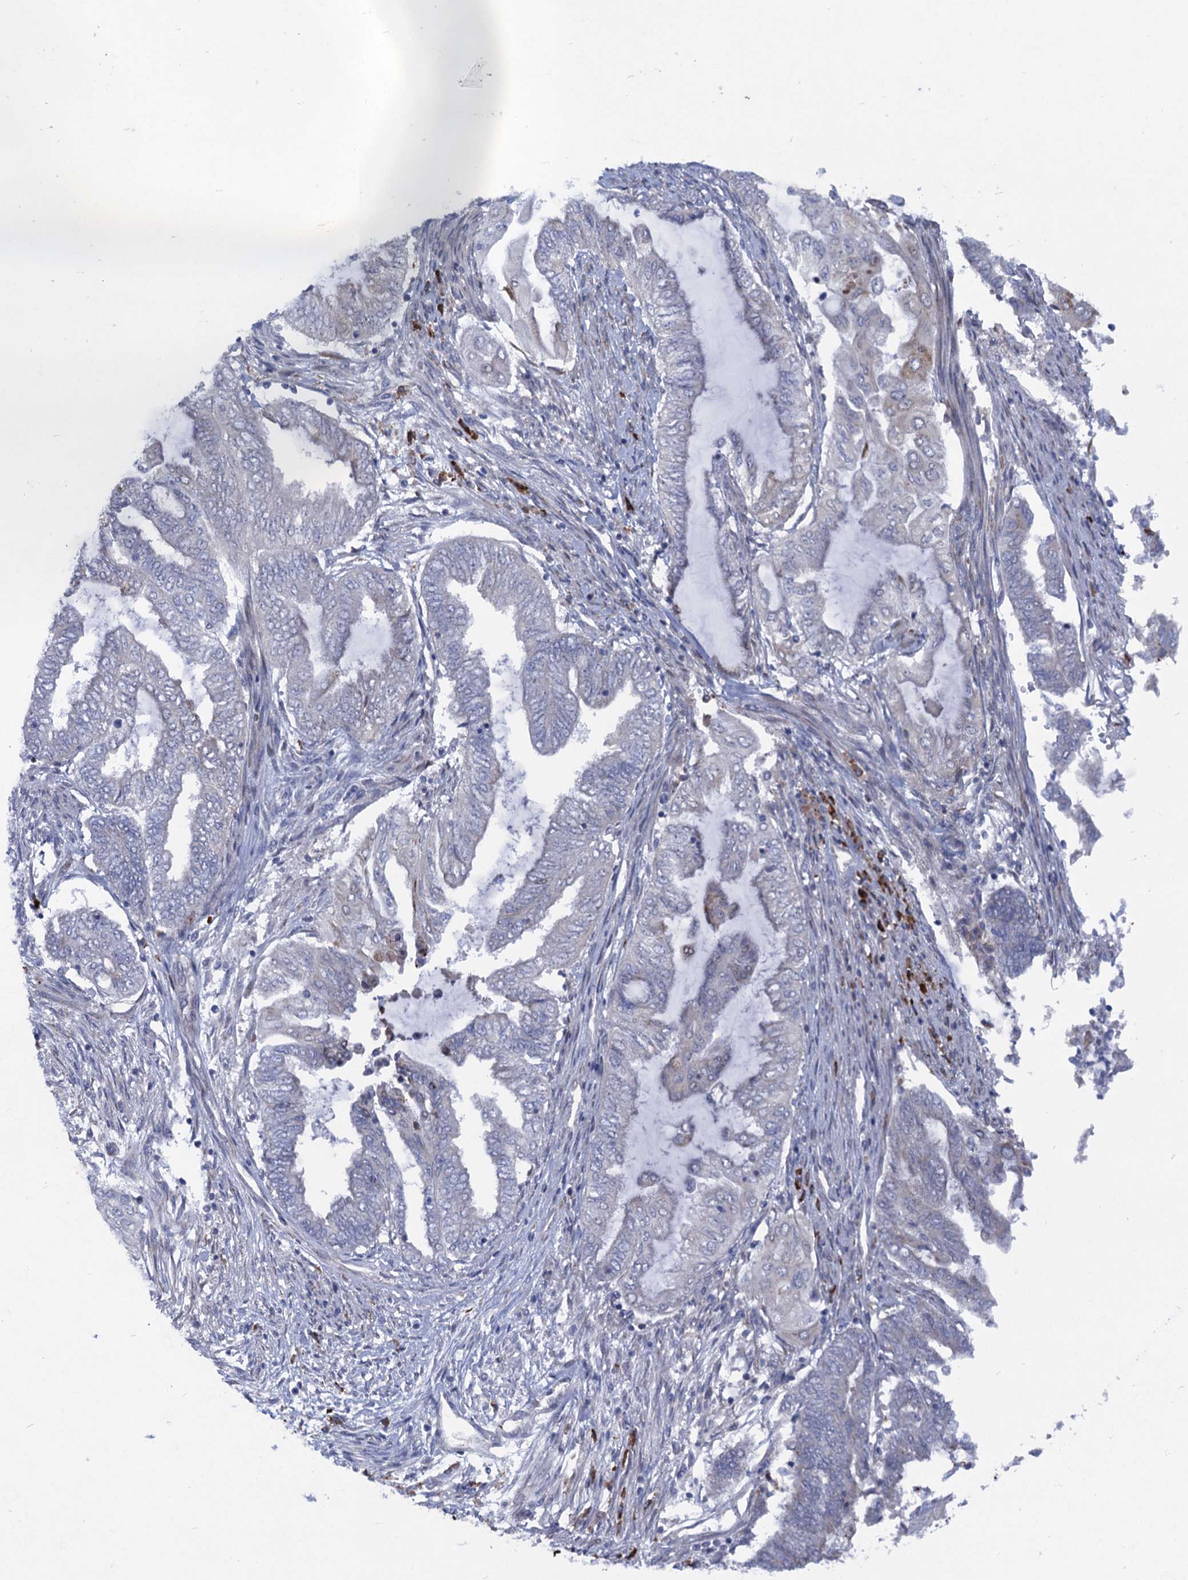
{"staining": {"intensity": "negative", "quantity": "none", "location": "none"}, "tissue": "endometrial cancer", "cell_type": "Tumor cells", "image_type": "cancer", "snomed": [{"axis": "morphology", "description": "Adenocarcinoma, NOS"}, {"axis": "topography", "description": "Uterus"}, {"axis": "topography", "description": "Endometrium"}], "caption": "An image of endometrial cancer (adenocarcinoma) stained for a protein shows no brown staining in tumor cells. (DAB immunohistochemistry visualized using brightfield microscopy, high magnification).", "gene": "QPCTL", "patient": {"sex": "female", "age": 70}}